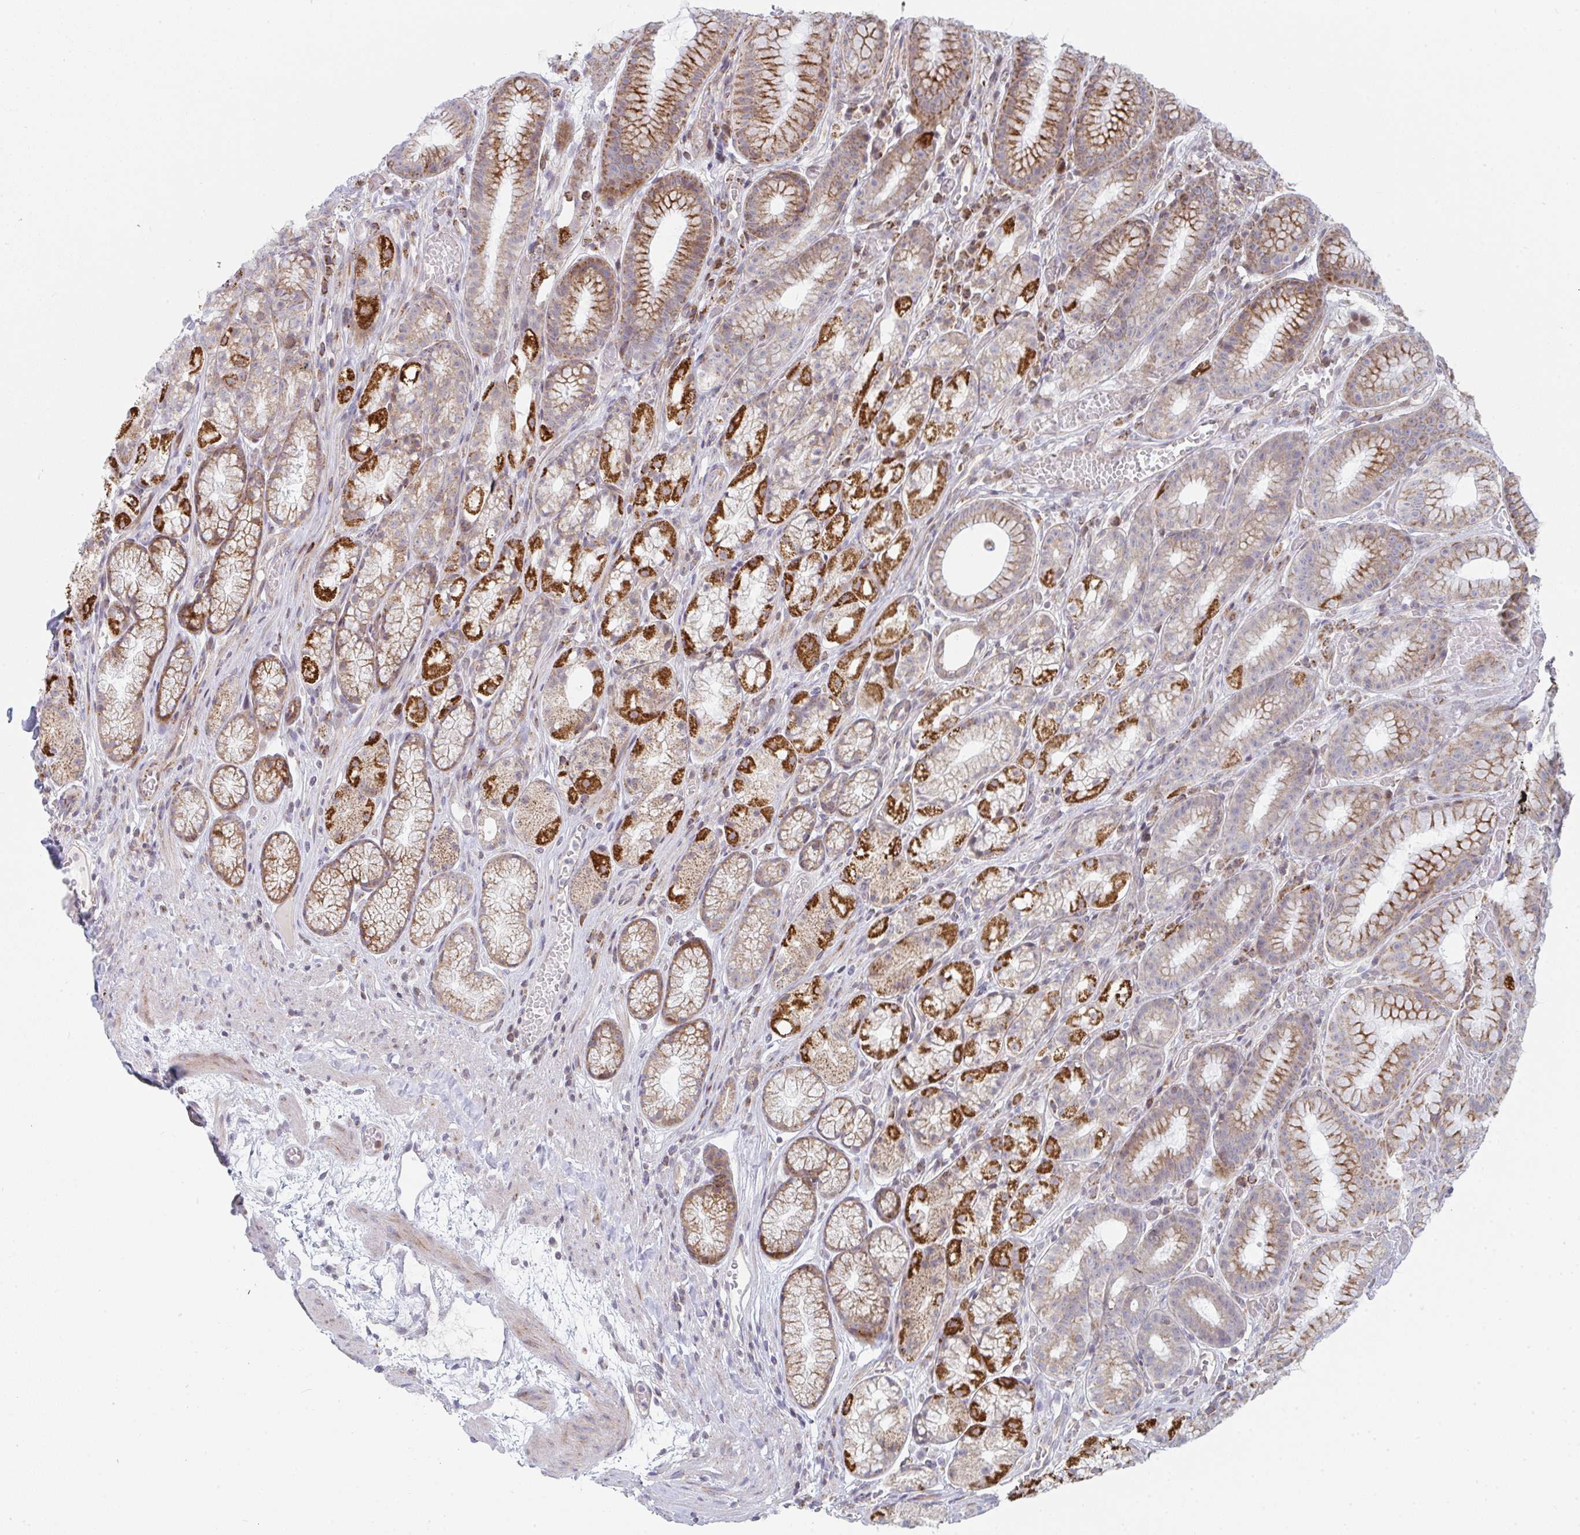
{"staining": {"intensity": "strong", "quantity": "25%-75%", "location": "cytoplasmic/membranous"}, "tissue": "stomach", "cell_type": "Glandular cells", "image_type": "normal", "snomed": [{"axis": "morphology", "description": "Normal tissue, NOS"}, {"axis": "topography", "description": "Smooth muscle"}, {"axis": "topography", "description": "Stomach"}], "caption": "Brown immunohistochemical staining in normal human stomach shows strong cytoplasmic/membranous staining in about 25%-75% of glandular cells.", "gene": "PRKCH", "patient": {"sex": "male", "age": 70}}